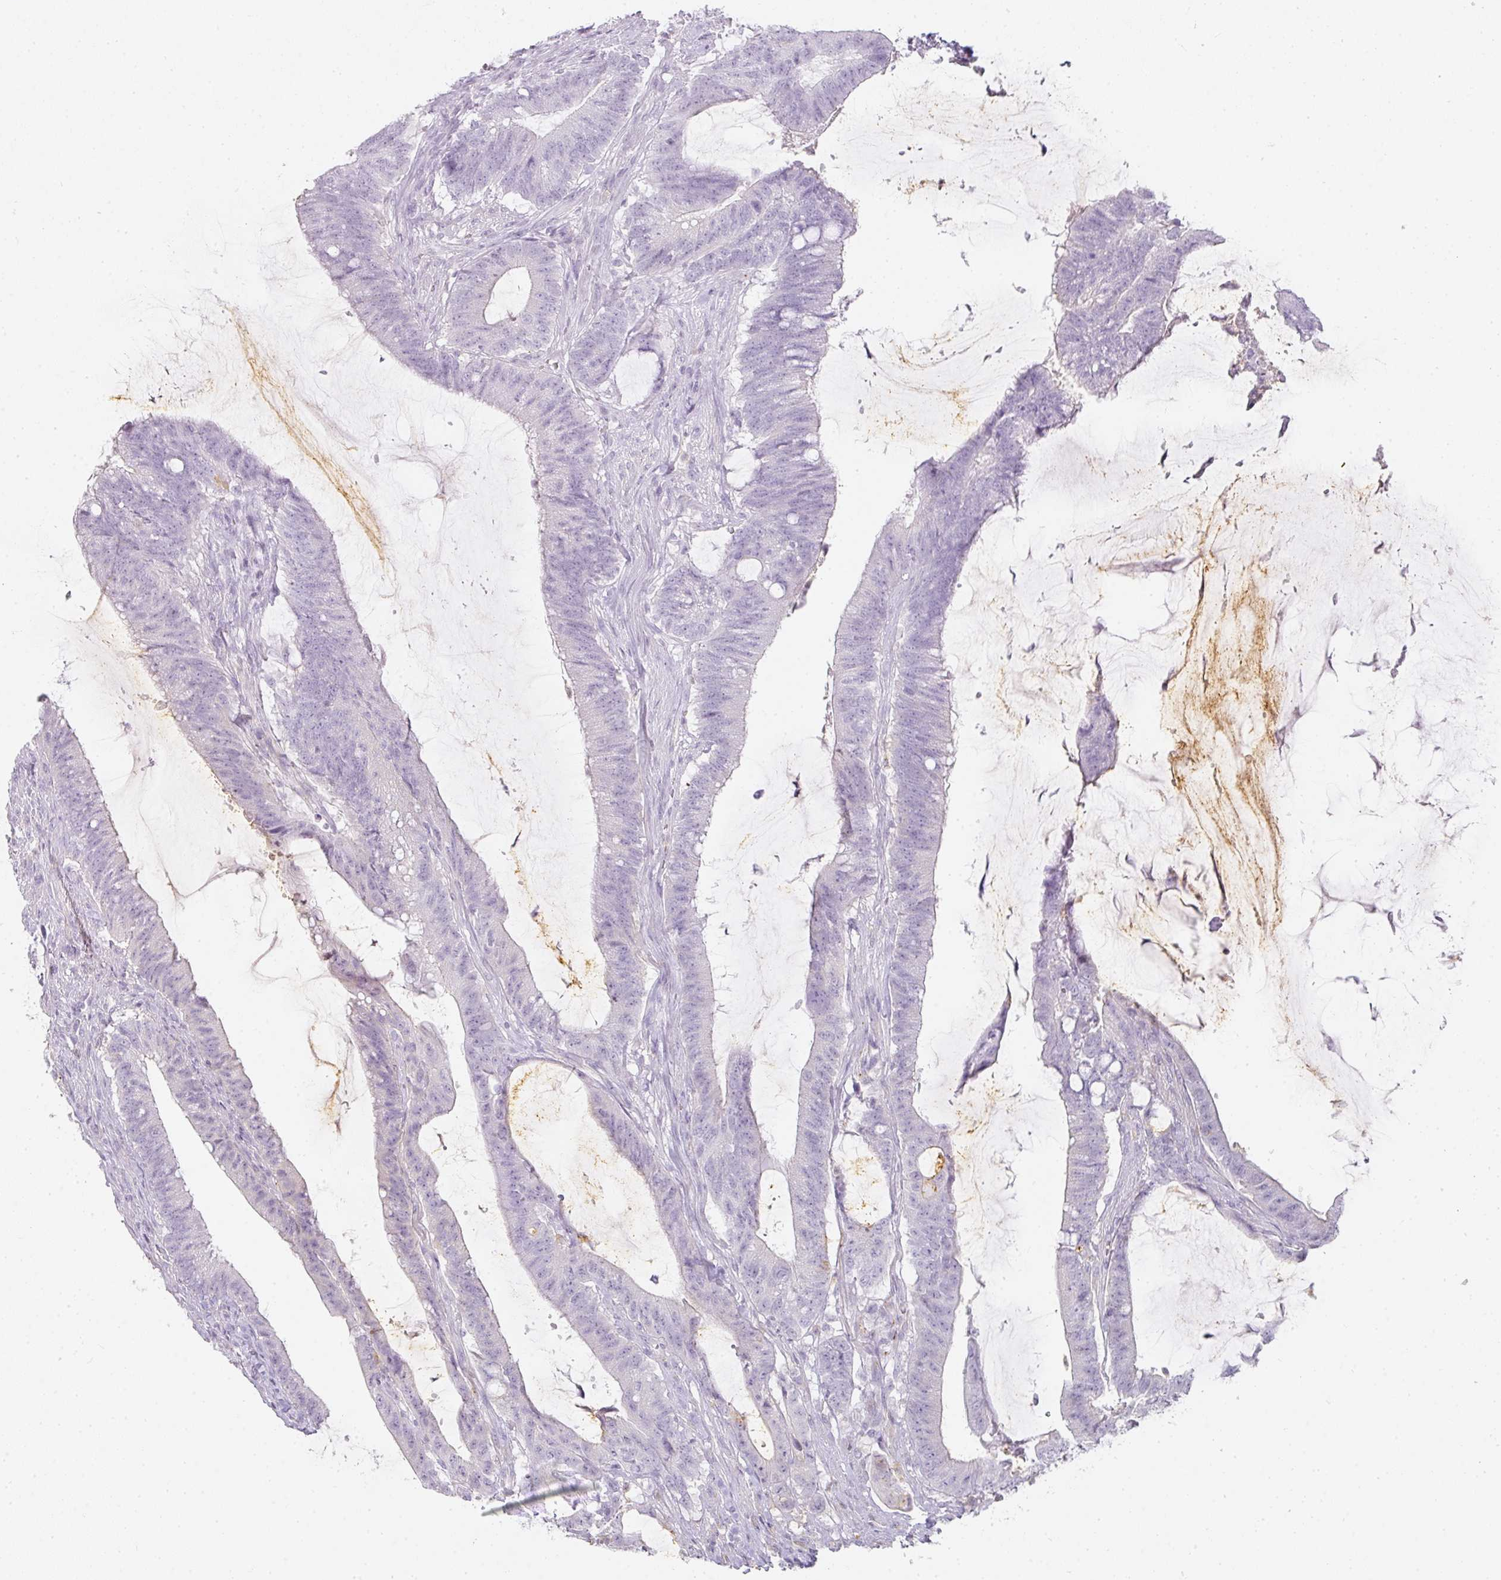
{"staining": {"intensity": "negative", "quantity": "none", "location": "none"}, "tissue": "colorectal cancer", "cell_type": "Tumor cells", "image_type": "cancer", "snomed": [{"axis": "morphology", "description": "Adenocarcinoma, NOS"}, {"axis": "topography", "description": "Colon"}], "caption": "The IHC histopathology image has no significant positivity in tumor cells of colorectal cancer (adenocarcinoma) tissue.", "gene": "TMEM42", "patient": {"sex": "female", "age": 43}}